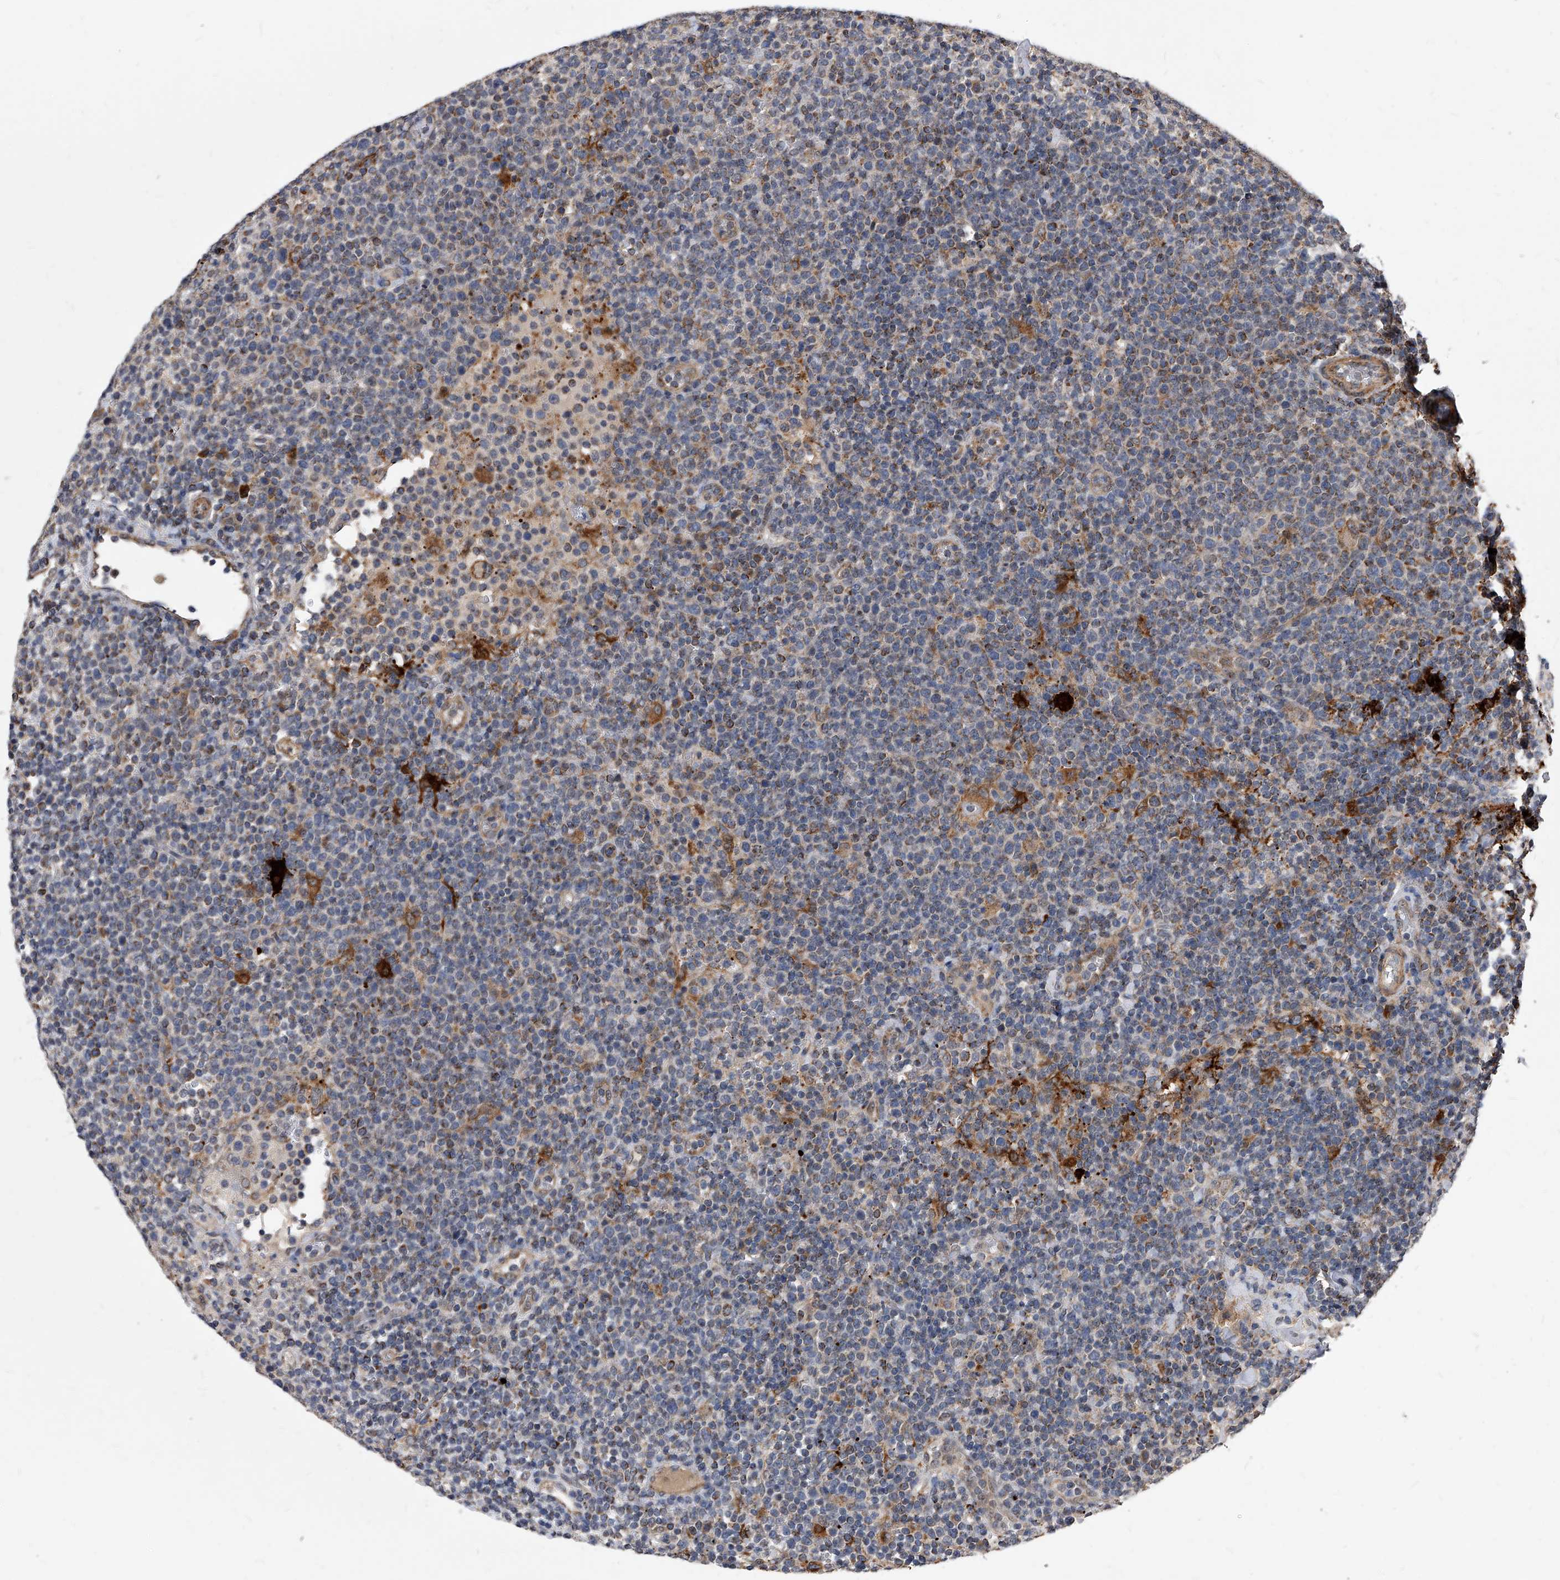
{"staining": {"intensity": "moderate", "quantity": "<25%", "location": "cytoplasmic/membranous"}, "tissue": "lymphoma", "cell_type": "Tumor cells", "image_type": "cancer", "snomed": [{"axis": "morphology", "description": "Malignant lymphoma, non-Hodgkin's type, High grade"}, {"axis": "topography", "description": "Lymph node"}], "caption": "Moderate cytoplasmic/membranous protein expression is present in about <25% of tumor cells in lymphoma. (Brightfield microscopy of DAB IHC at high magnification).", "gene": "SOBP", "patient": {"sex": "male", "age": 61}}